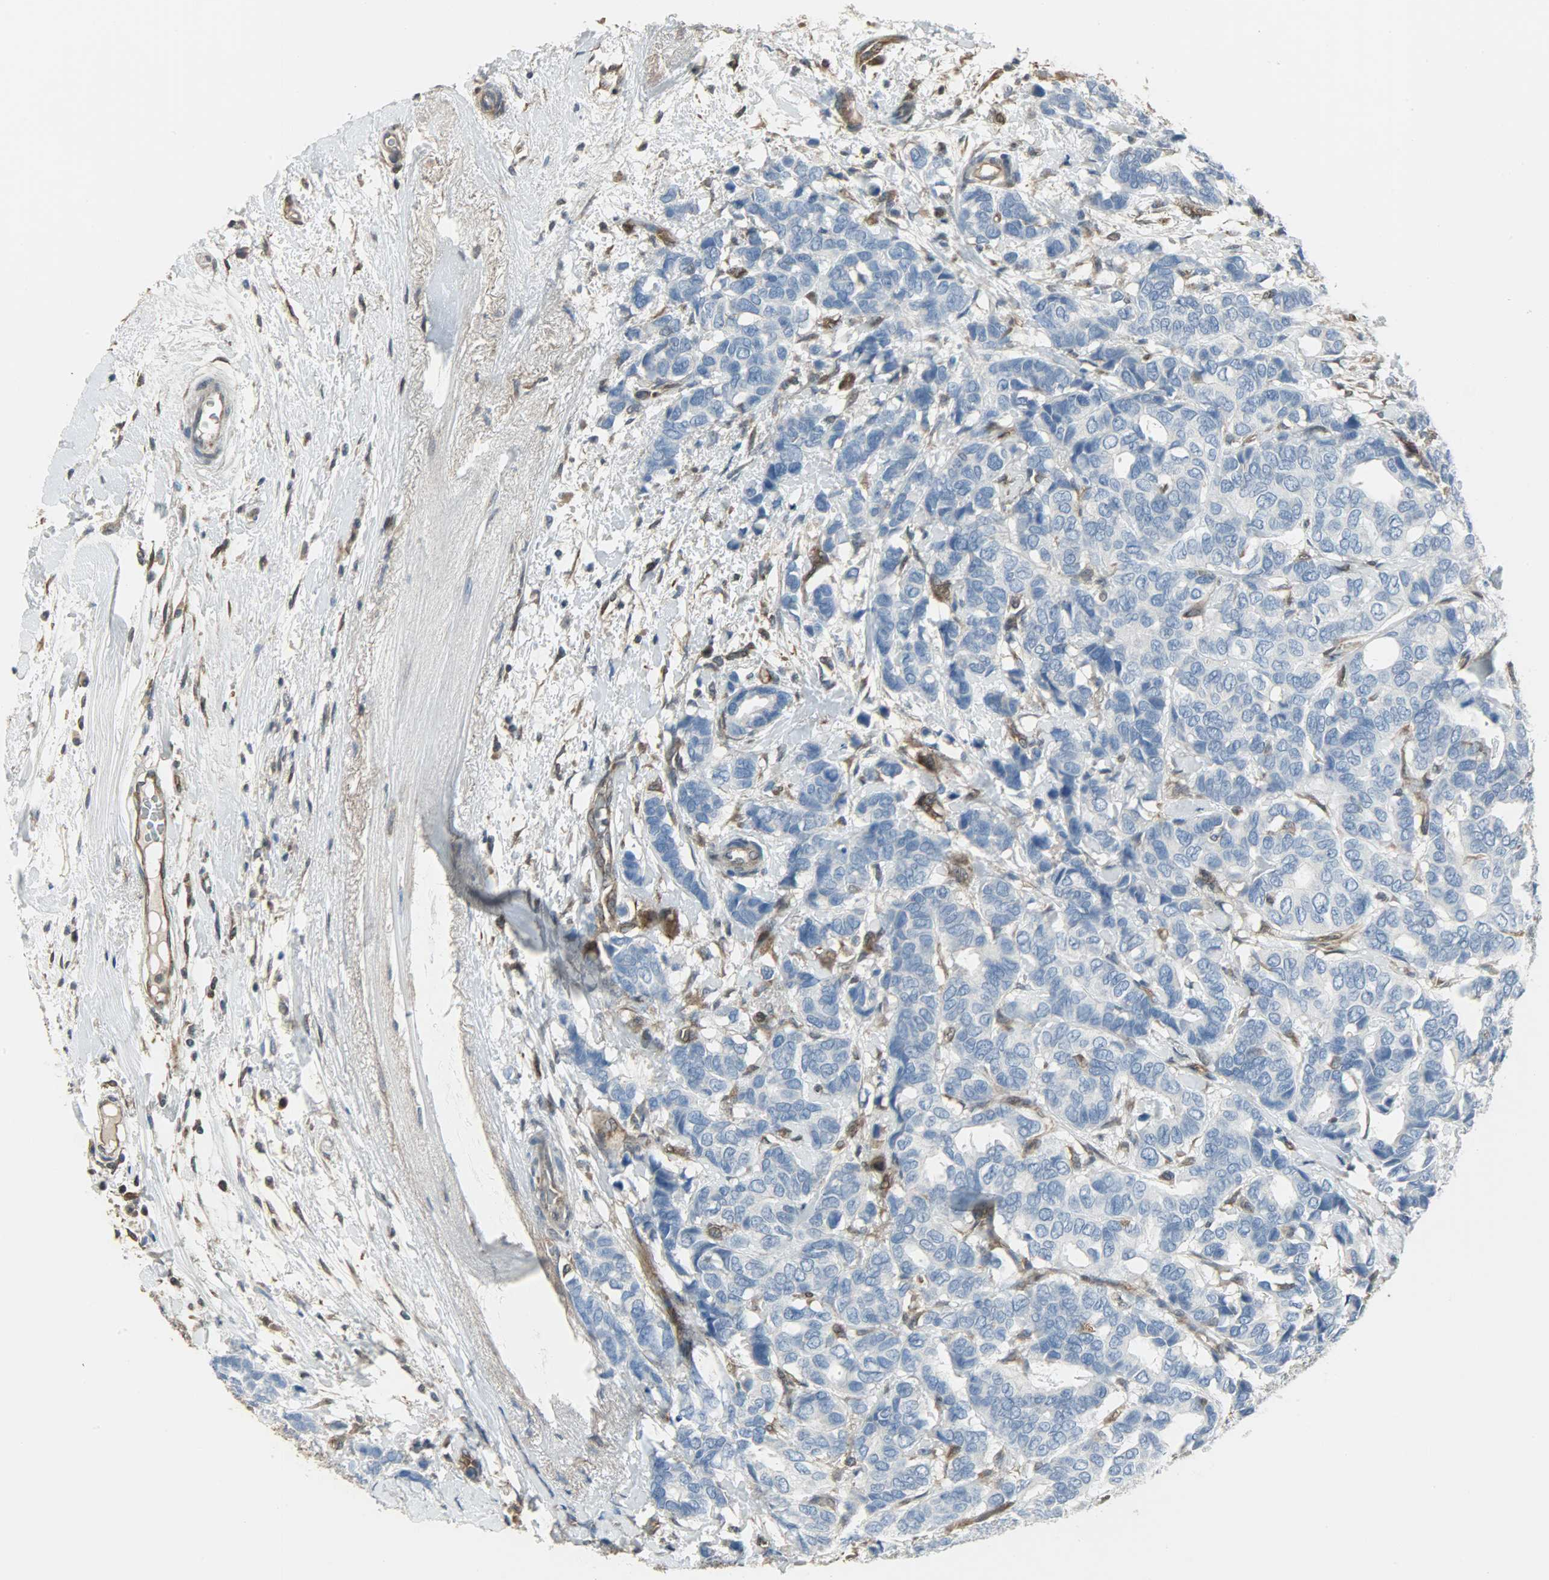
{"staining": {"intensity": "negative", "quantity": "none", "location": "none"}, "tissue": "breast cancer", "cell_type": "Tumor cells", "image_type": "cancer", "snomed": [{"axis": "morphology", "description": "Duct carcinoma"}, {"axis": "topography", "description": "Breast"}], "caption": "Tumor cells are negative for brown protein staining in breast cancer (invasive ductal carcinoma).", "gene": "LDHB", "patient": {"sex": "female", "age": 87}}